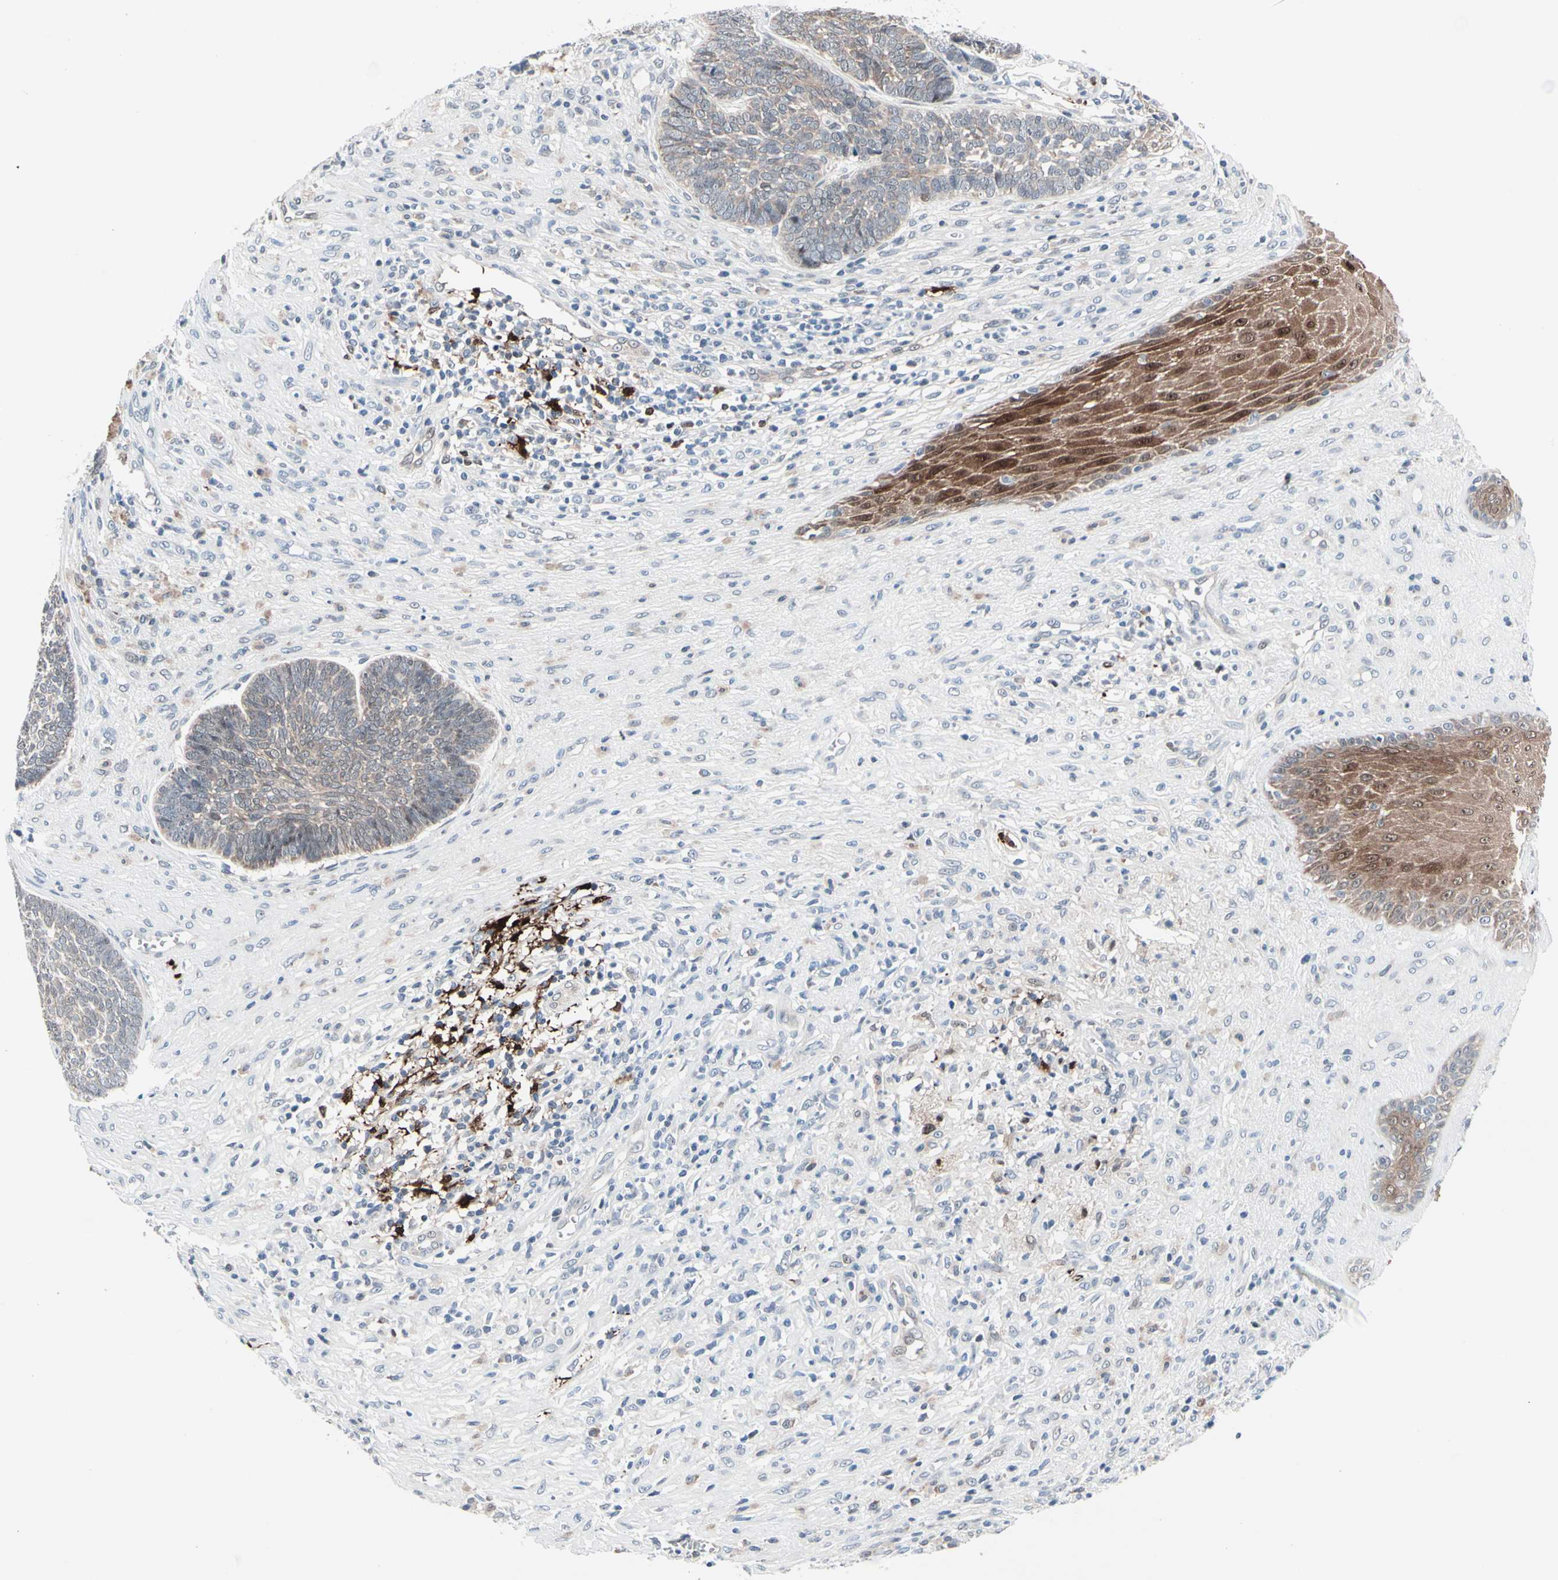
{"staining": {"intensity": "weak", "quantity": "25%-75%", "location": "cytoplasmic/membranous"}, "tissue": "skin cancer", "cell_type": "Tumor cells", "image_type": "cancer", "snomed": [{"axis": "morphology", "description": "Basal cell carcinoma"}, {"axis": "topography", "description": "Skin"}], "caption": "About 25%-75% of tumor cells in skin basal cell carcinoma show weak cytoplasmic/membranous protein positivity as visualized by brown immunohistochemical staining.", "gene": "TXN", "patient": {"sex": "male", "age": 84}}